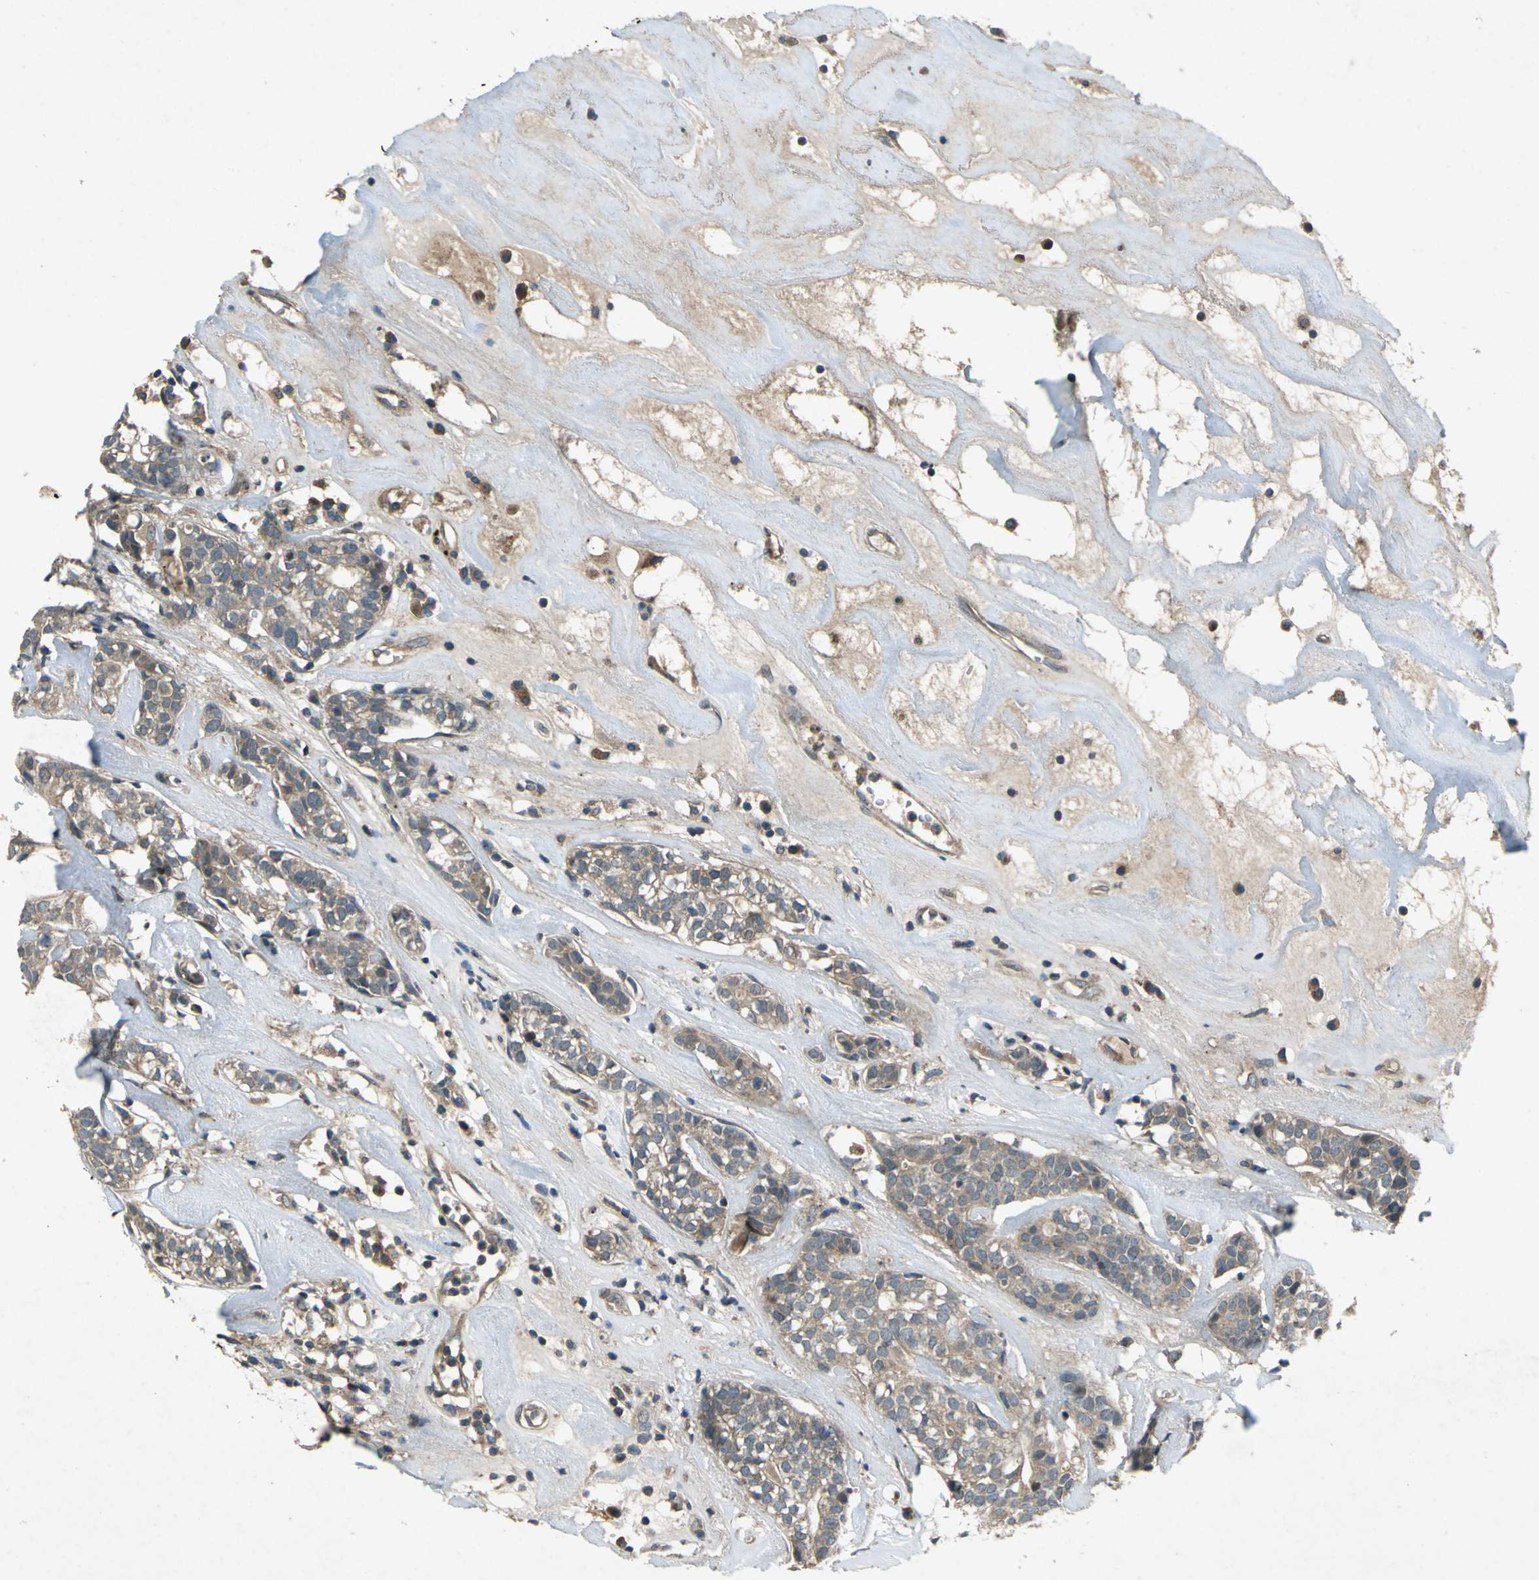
{"staining": {"intensity": "weak", "quantity": ">75%", "location": "cytoplasmic/membranous"}, "tissue": "head and neck cancer", "cell_type": "Tumor cells", "image_type": "cancer", "snomed": [{"axis": "morphology", "description": "Adenocarcinoma, NOS"}, {"axis": "topography", "description": "Salivary gland"}, {"axis": "topography", "description": "Head-Neck"}], "caption": "Weak cytoplasmic/membranous protein expression is identified in approximately >75% of tumor cells in head and neck adenocarcinoma.", "gene": "EMCN", "patient": {"sex": "female", "age": 65}}